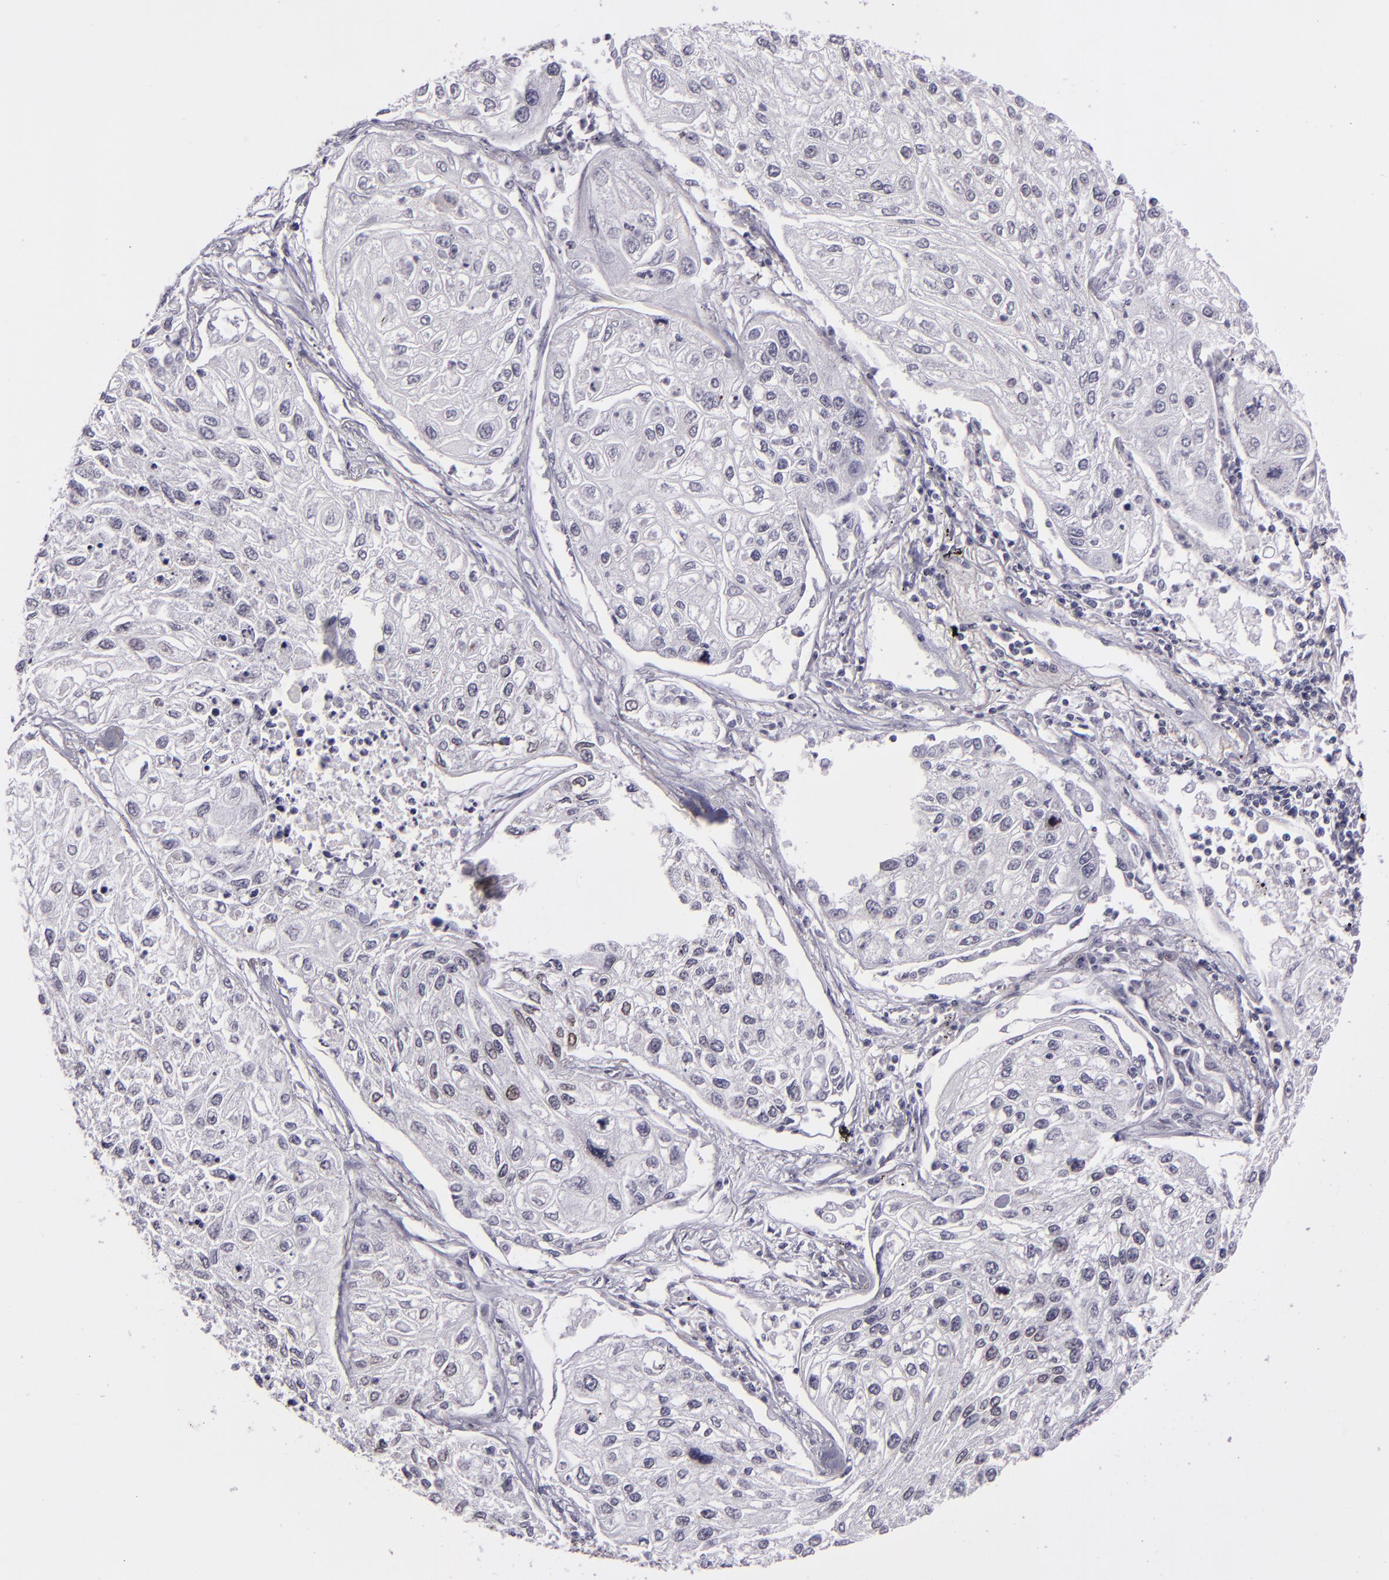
{"staining": {"intensity": "weak", "quantity": "<25%", "location": "nuclear"}, "tissue": "lung cancer", "cell_type": "Tumor cells", "image_type": "cancer", "snomed": [{"axis": "morphology", "description": "Squamous cell carcinoma, NOS"}, {"axis": "topography", "description": "Lung"}], "caption": "This histopathology image is of lung squamous cell carcinoma stained with IHC to label a protein in brown with the nuclei are counter-stained blue. There is no positivity in tumor cells.", "gene": "EMD", "patient": {"sex": "male", "age": 75}}